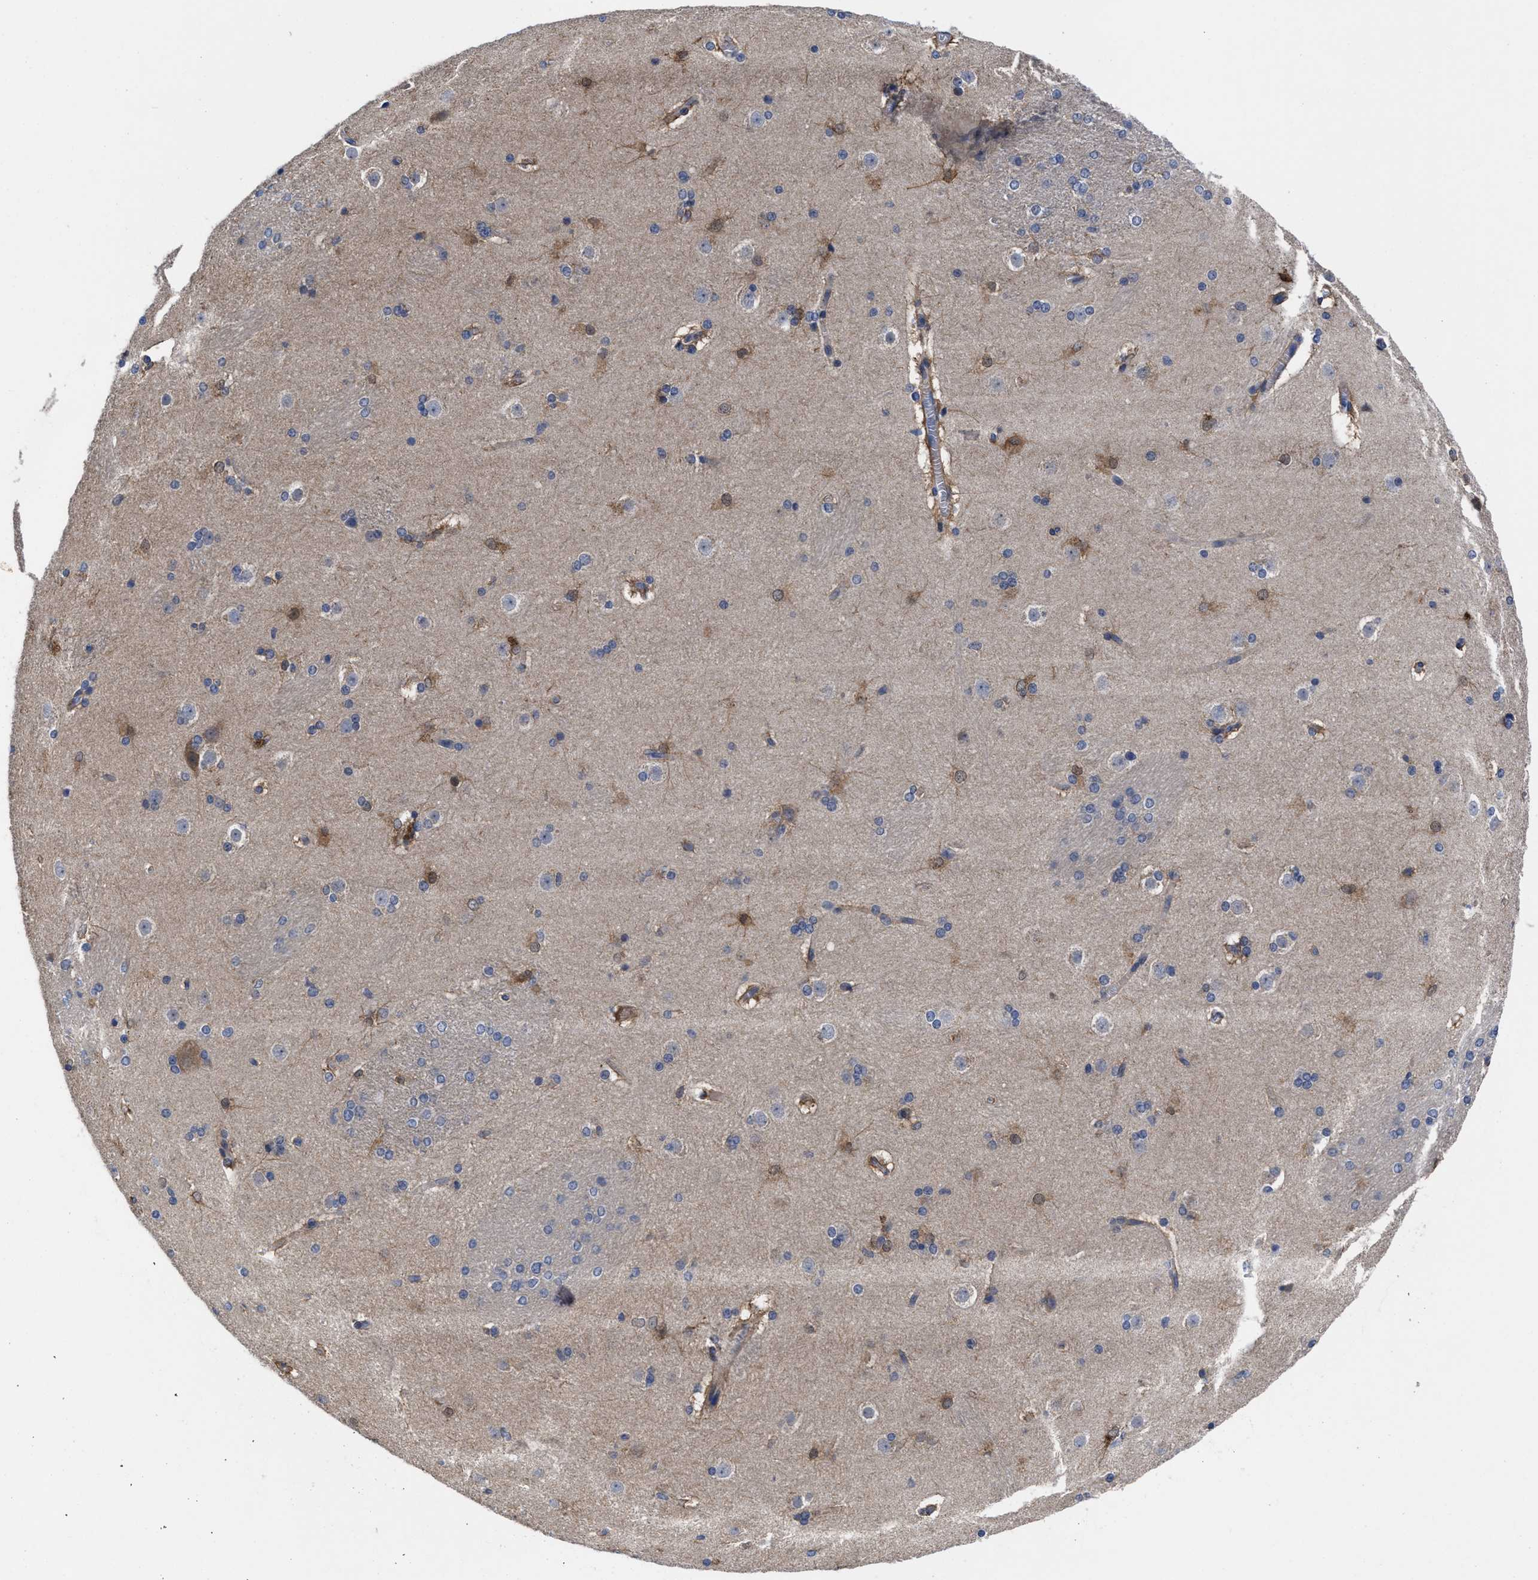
{"staining": {"intensity": "moderate", "quantity": "<25%", "location": "cytoplasmic/membranous"}, "tissue": "caudate", "cell_type": "Glial cells", "image_type": "normal", "snomed": [{"axis": "morphology", "description": "Normal tissue, NOS"}, {"axis": "topography", "description": "Lateral ventricle wall"}], "caption": "Immunohistochemistry (IHC) micrograph of normal caudate: human caudate stained using immunohistochemistry (IHC) displays low levels of moderate protein expression localized specifically in the cytoplasmic/membranous of glial cells, appearing as a cytoplasmic/membranous brown color.", "gene": "TXNDC17", "patient": {"sex": "female", "age": 19}}